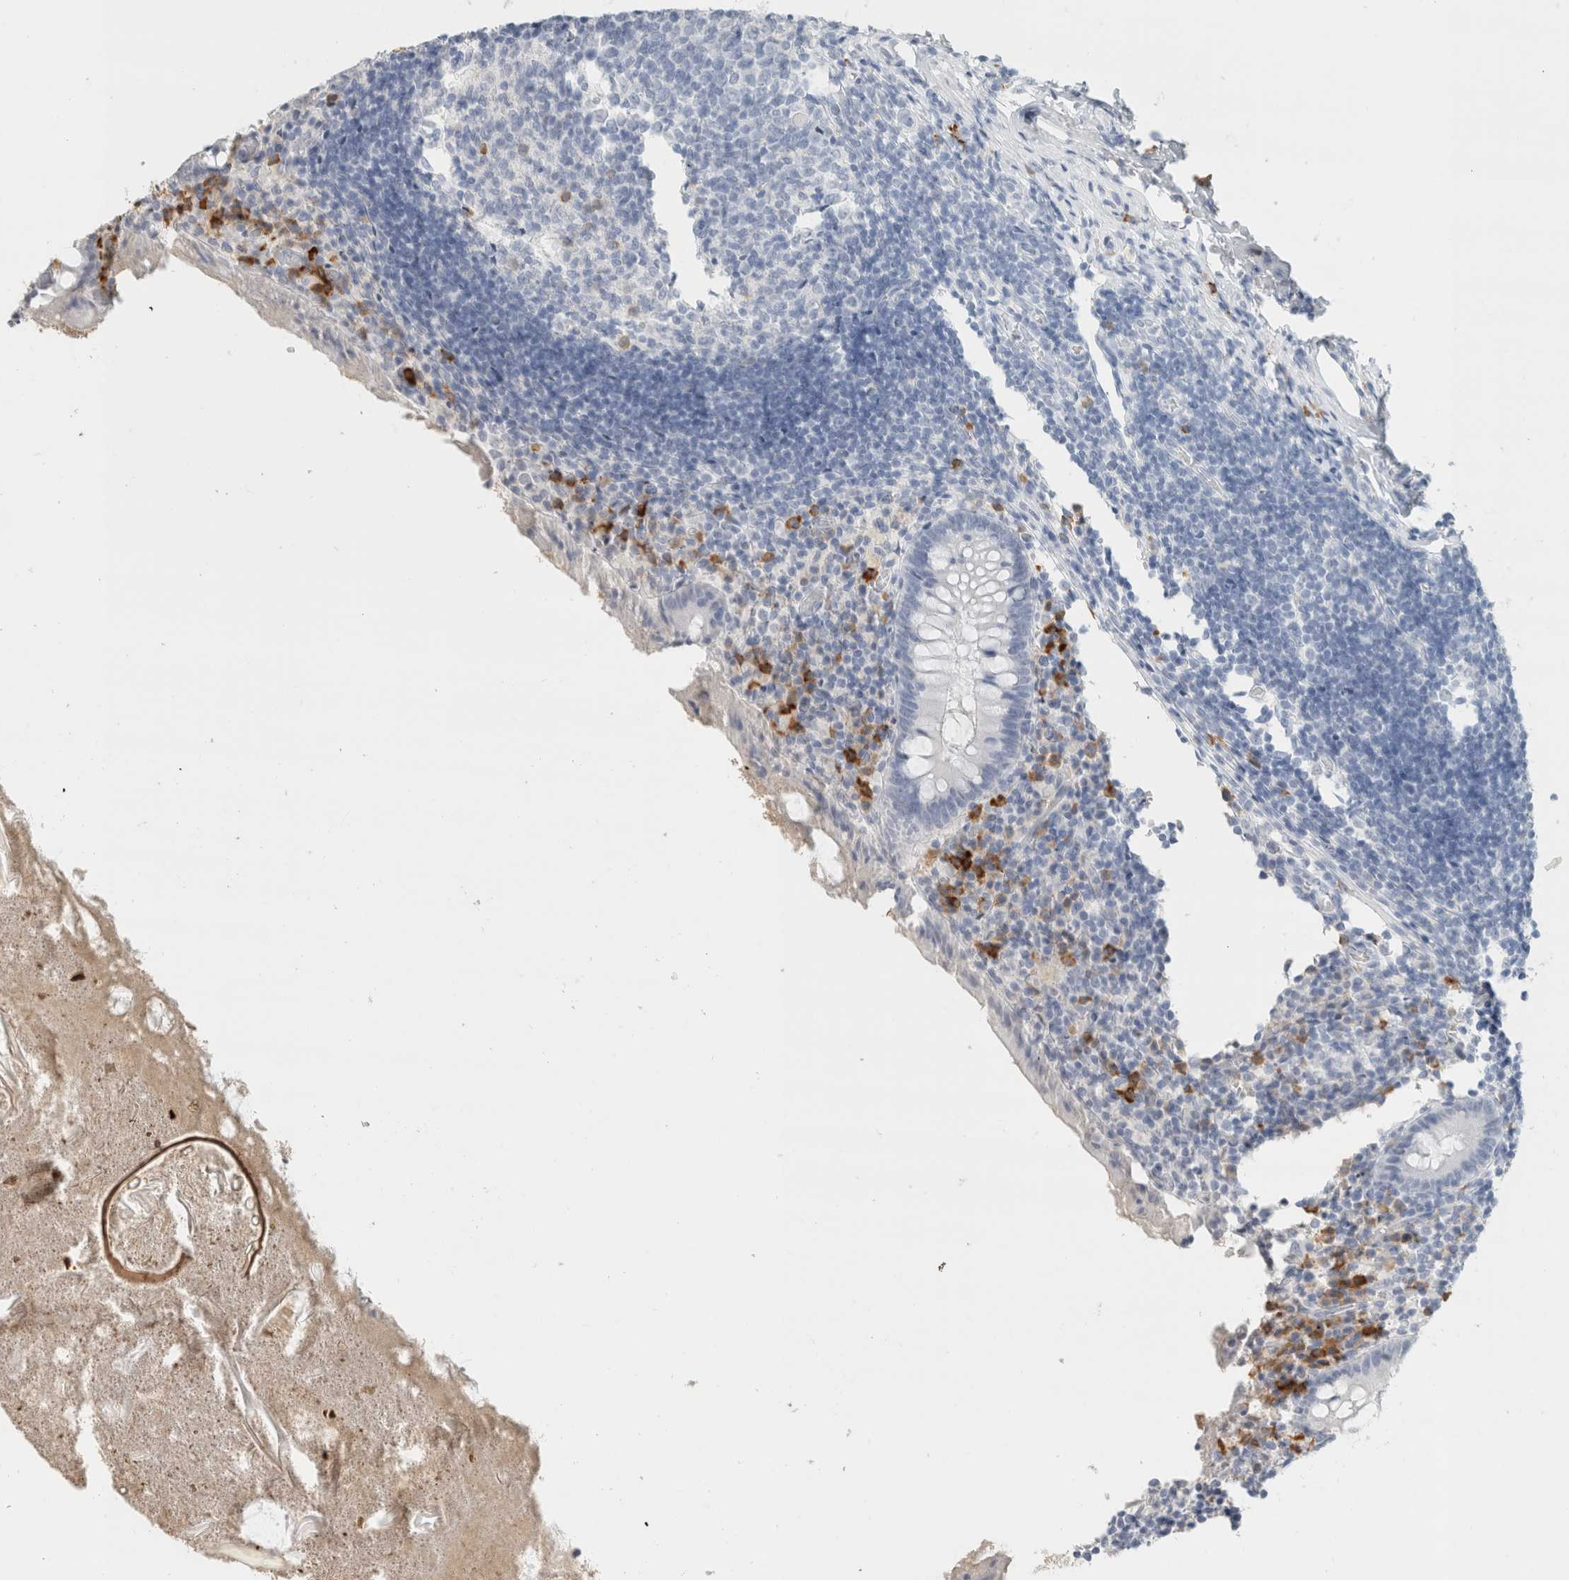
{"staining": {"intensity": "negative", "quantity": "none", "location": "none"}, "tissue": "appendix", "cell_type": "Glandular cells", "image_type": "normal", "snomed": [{"axis": "morphology", "description": "Normal tissue, NOS"}, {"axis": "topography", "description": "Appendix"}], "caption": "Glandular cells are negative for brown protein staining in normal appendix. (IHC, brightfield microscopy, high magnification).", "gene": "CD80", "patient": {"sex": "female", "age": 17}}